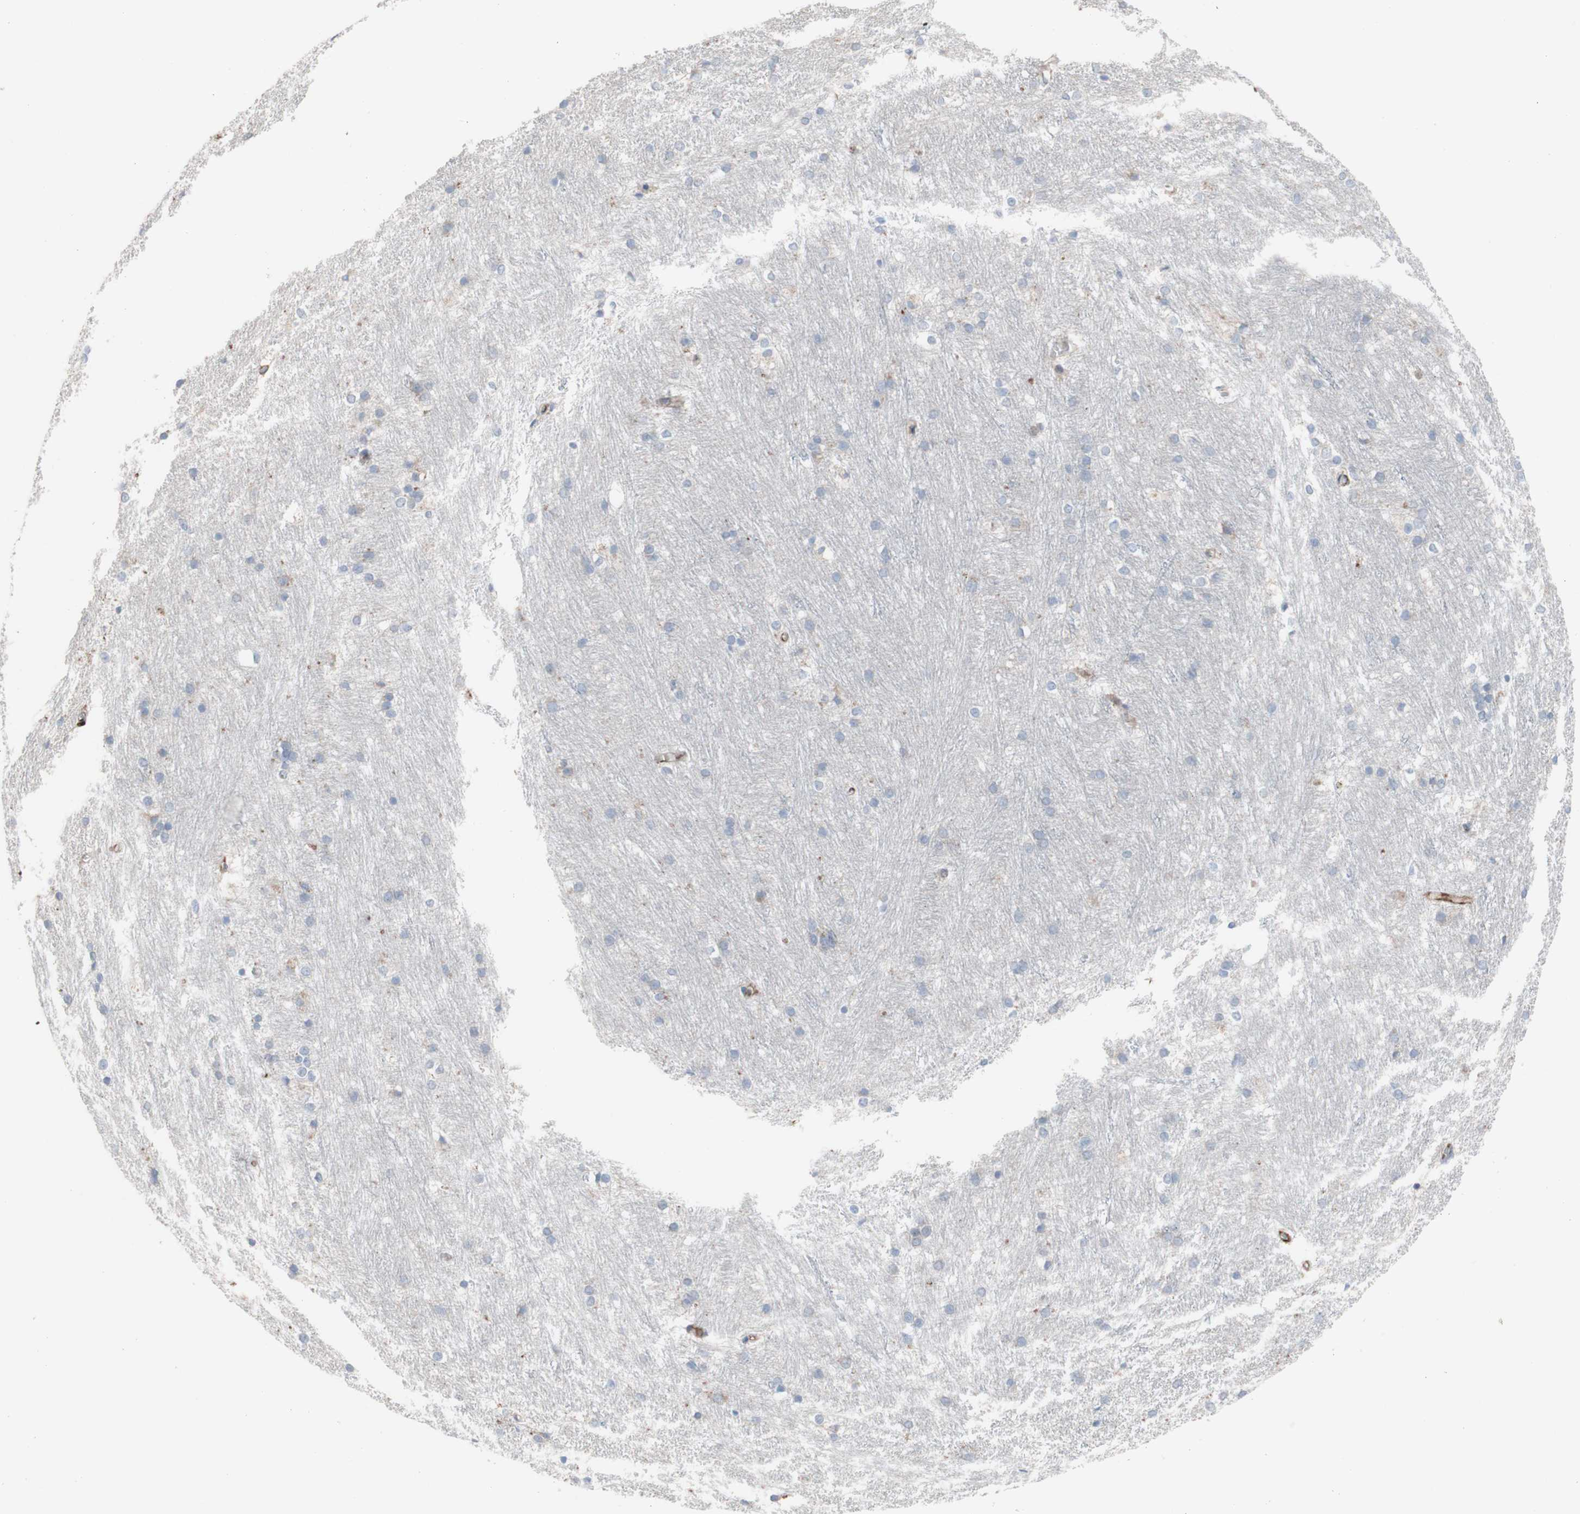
{"staining": {"intensity": "weak", "quantity": "<25%", "location": "cytoplasmic/membranous"}, "tissue": "caudate", "cell_type": "Glial cells", "image_type": "normal", "snomed": [{"axis": "morphology", "description": "Normal tissue, NOS"}, {"axis": "topography", "description": "Lateral ventricle wall"}], "caption": "Immunohistochemistry (IHC) micrograph of benign caudate: caudate stained with DAB (3,3'-diaminobenzidine) shows no significant protein positivity in glial cells. (DAB (3,3'-diaminobenzidine) IHC visualized using brightfield microscopy, high magnification).", "gene": "AGPAT5", "patient": {"sex": "female", "age": 19}}